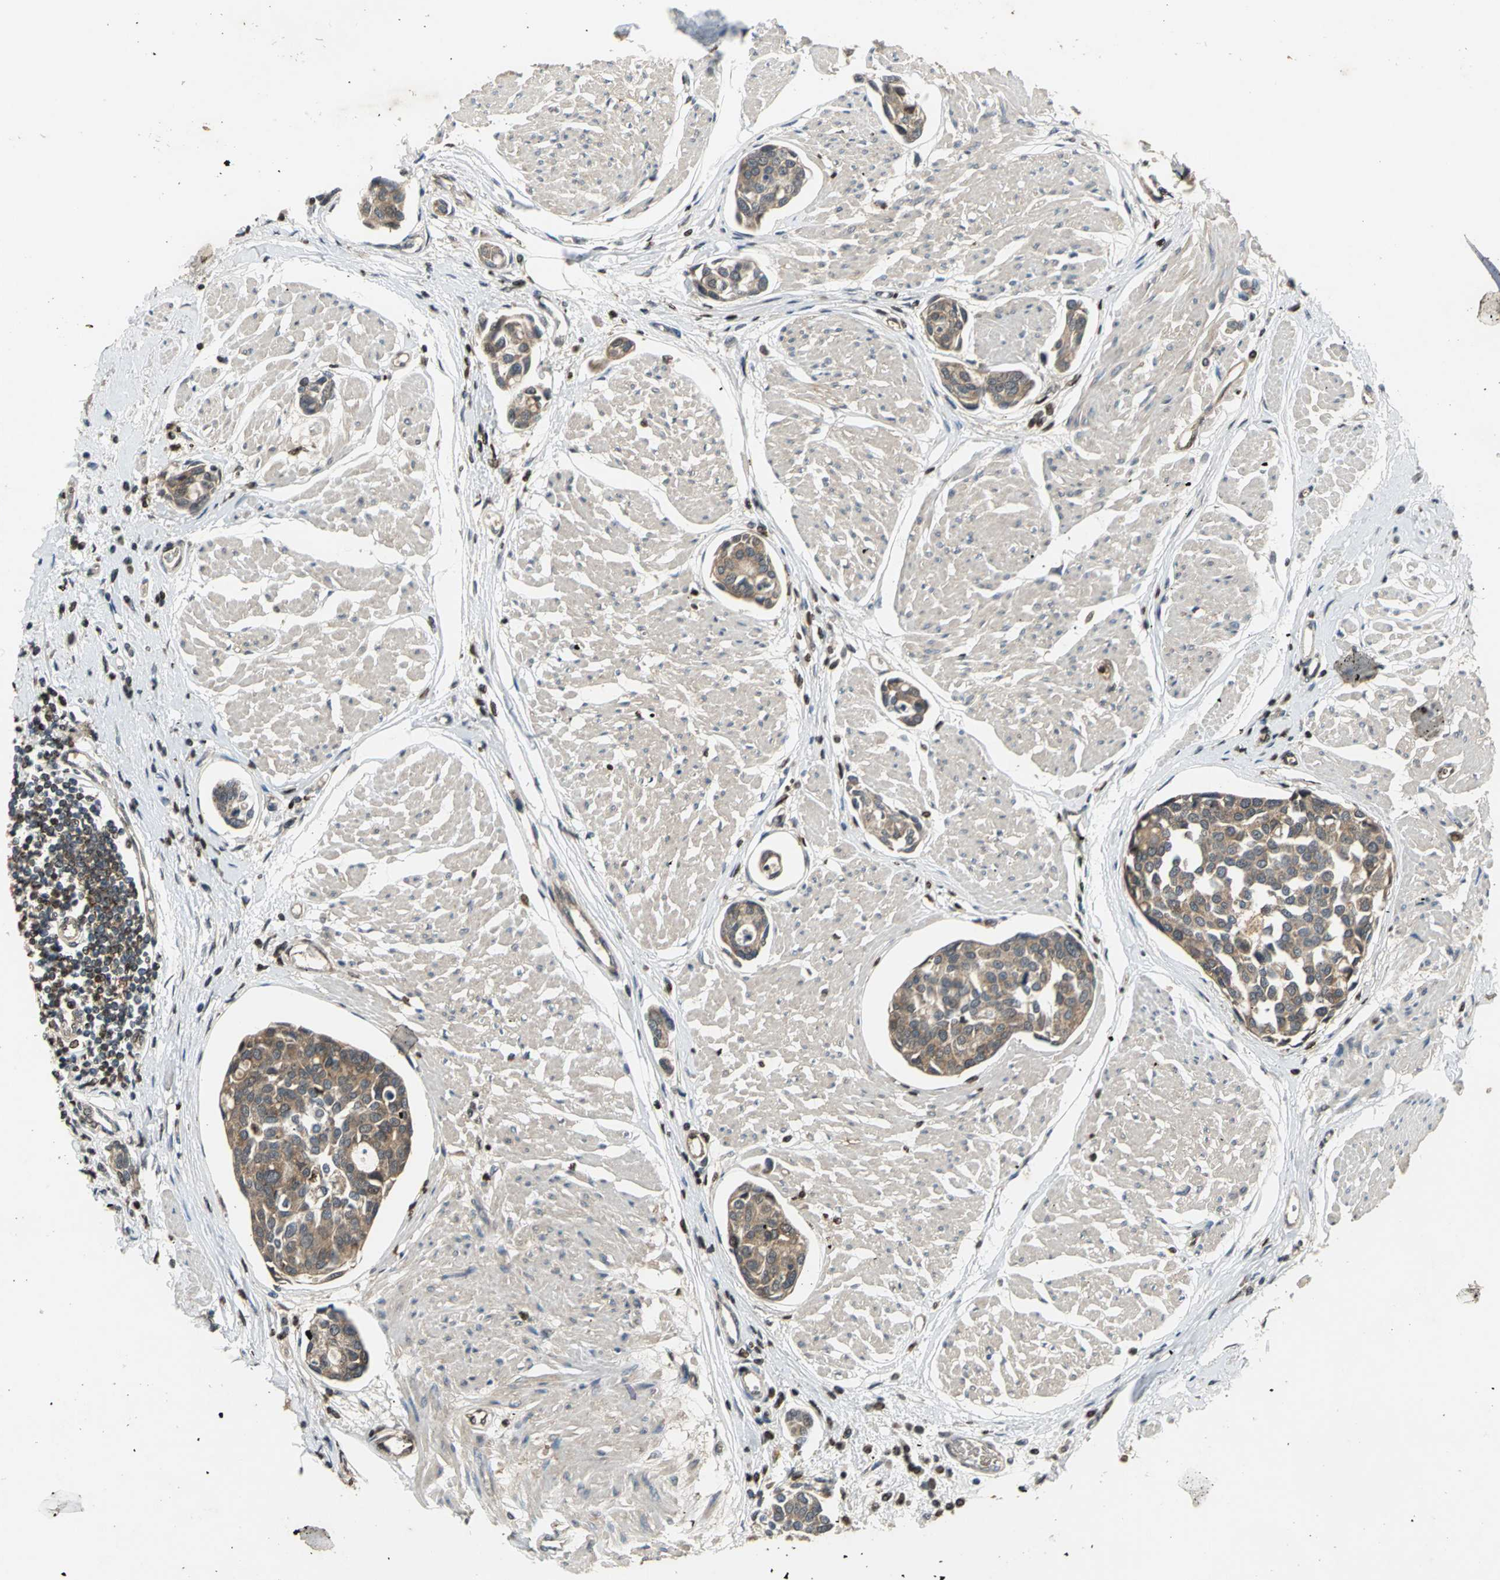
{"staining": {"intensity": "moderate", "quantity": ">75%", "location": "cytoplasmic/membranous"}, "tissue": "urothelial cancer", "cell_type": "Tumor cells", "image_type": "cancer", "snomed": [{"axis": "morphology", "description": "Urothelial carcinoma, High grade"}, {"axis": "topography", "description": "Urinary bladder"}], "caption": "High-magnification brightfield microscopy of urothelial cancer stained with DAB (3,3'-diaminobenzidine) (brown) and counterstained with hematoxylin (blue). tumor cells exhibit moderate cytoplasmic/membranous expression is identified in approximately>75% of cells.", "gene": "AHR", "patient": {"sex": "male", "age": 78}}